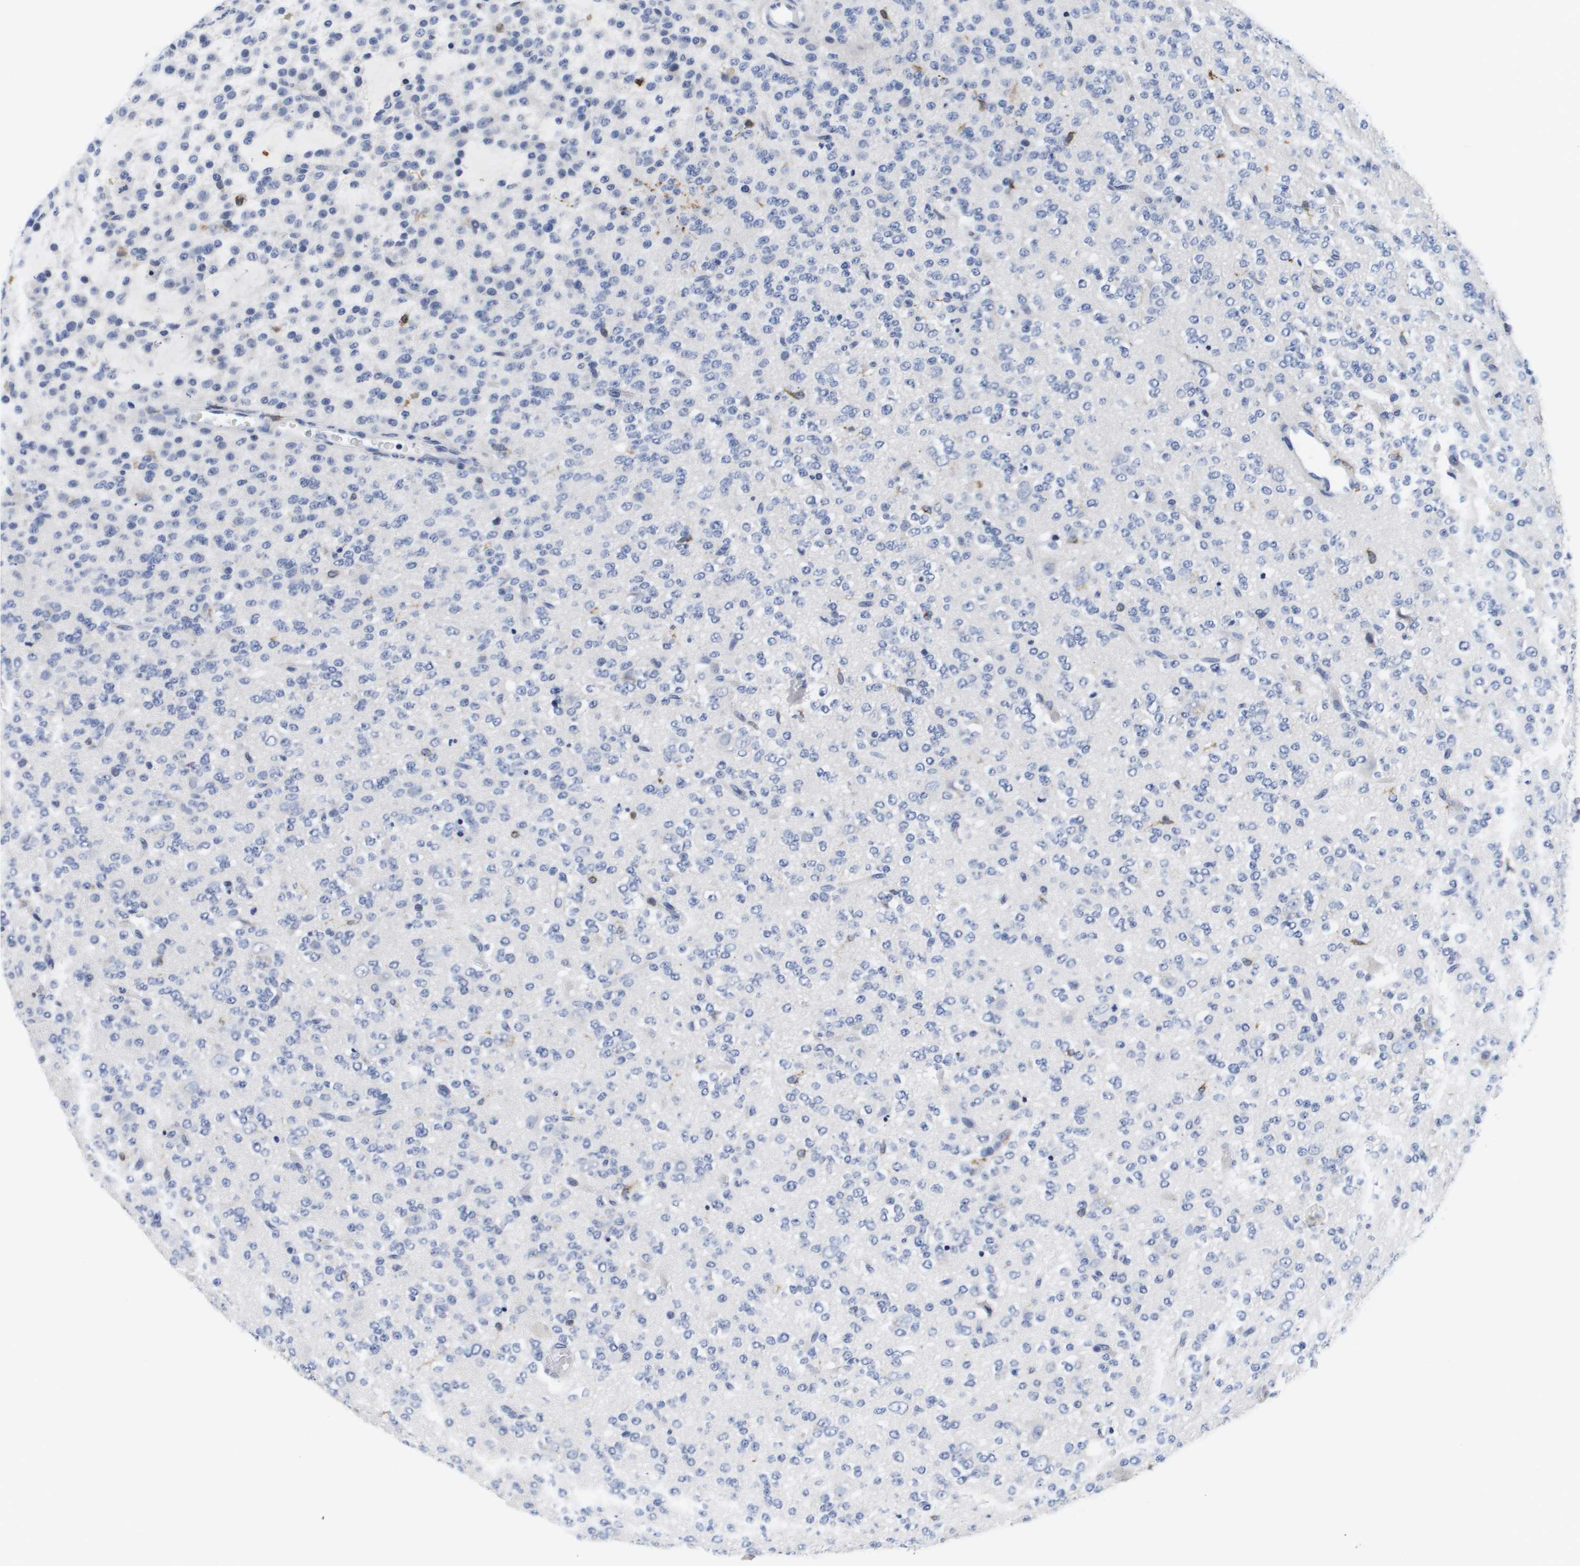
{"staining": {"intensity": "negative", "quantity": "none", "location": "none"}, "tissue": "glioma", "cell_type": "Tumor cells", "image_type": "cancer", "snomed": [{"axis": "morphology", "description": "Glioma, malignant, Low grade"}, {"axis": "topography", "description": "Brain"}], "caption": "IHC of glioma demonstrates no staining in tumor cells.", "gene": "HMOX1", "patient": {"sex": "male", "age": 38}}